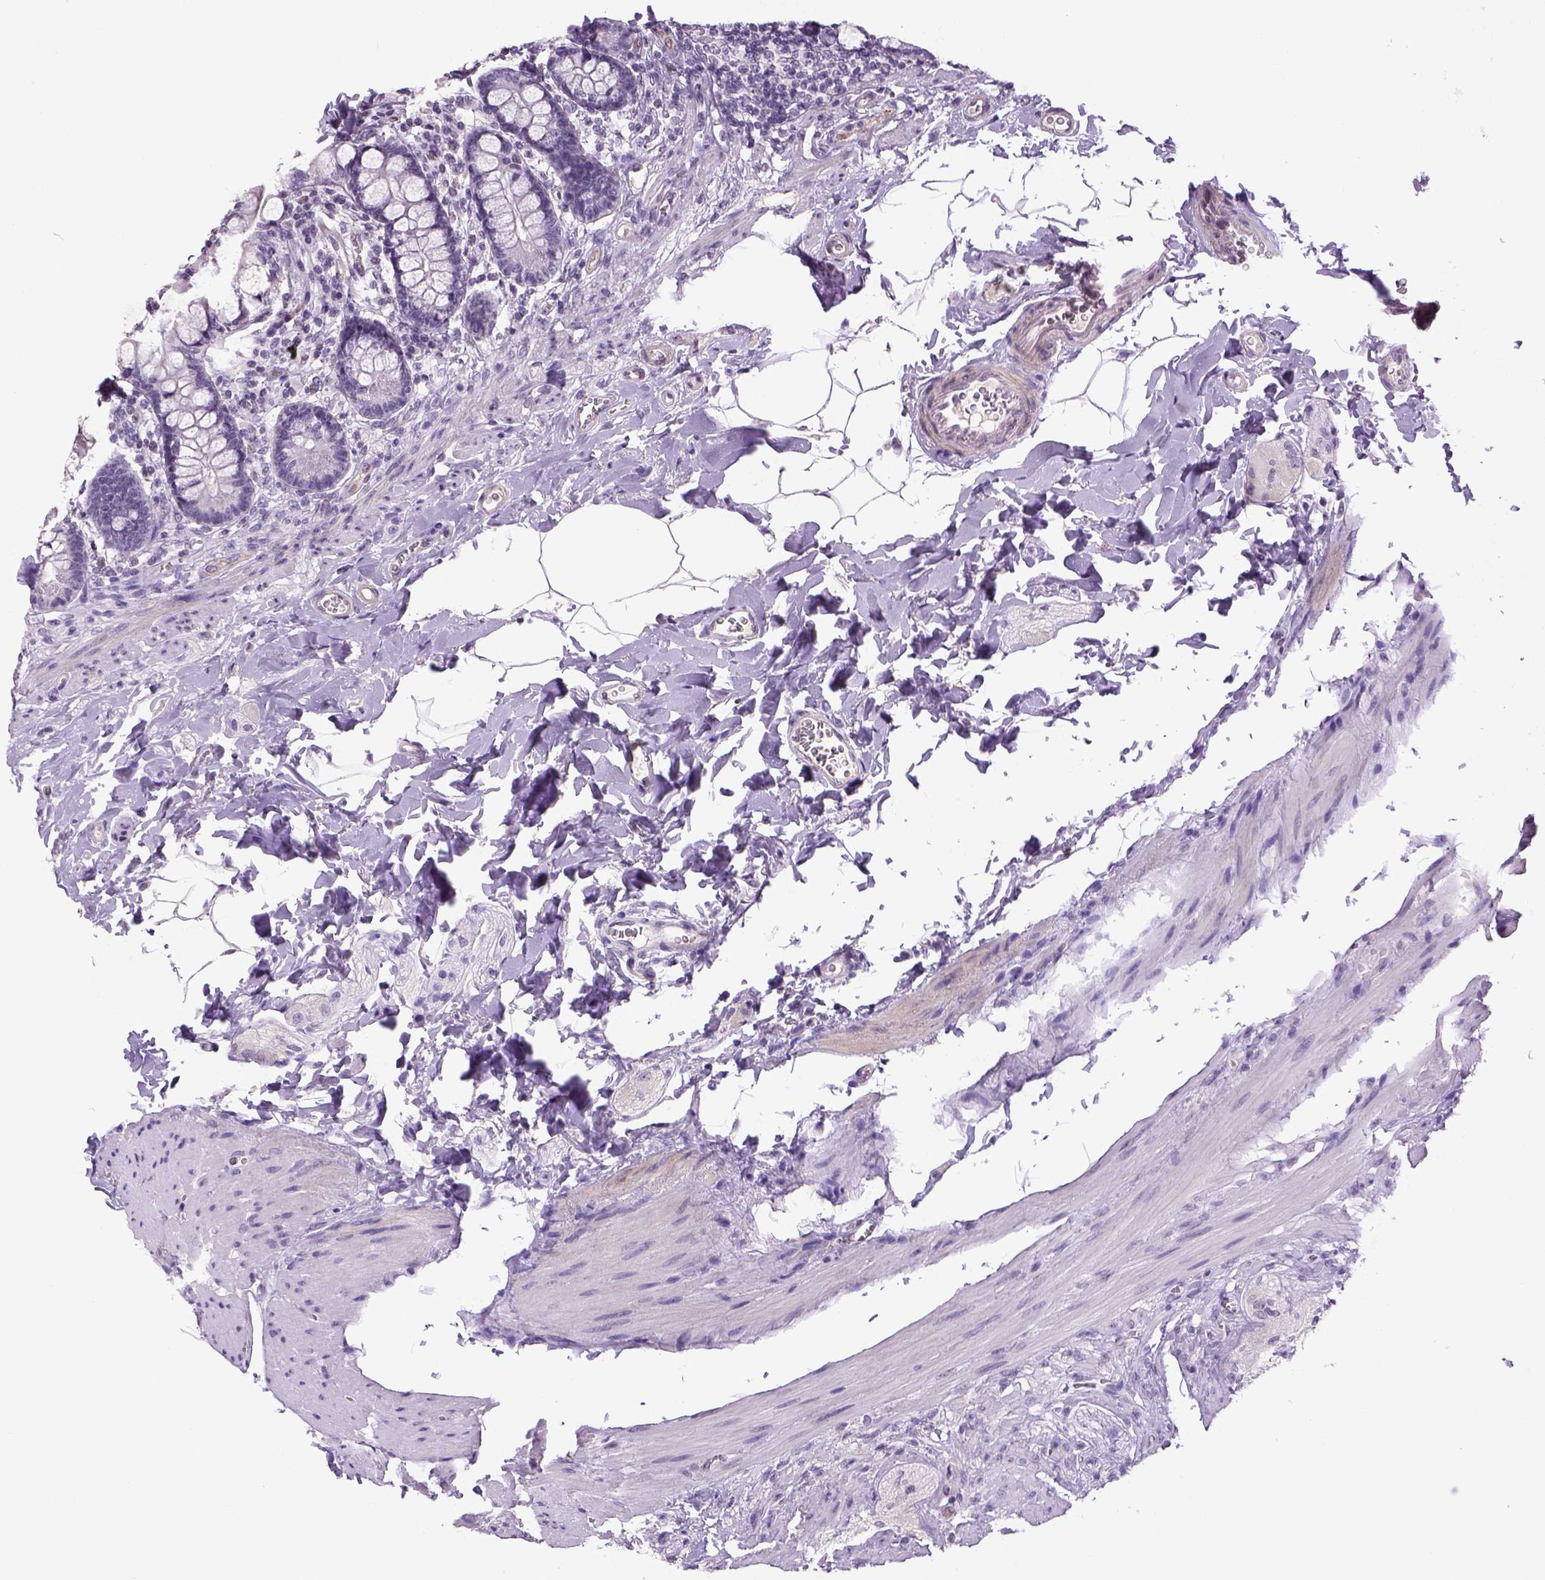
{"staining": {"intensity": "negative", "quantity": "none", "location": "none"}, "tissue": "small intestine", "cell_type": "Glandular cells", "image_type": "normal", "snomed": [{"axis": "morphology", "description": "Normal tissue, NOS"}, {"axis": "topography", "description": "Small intestine"}], "caption": "High power microscopy image of an immunohistochemistry (IHC) micrograph of benign small intestine, revealing no significant staining in glandular cells.", "gene": "PRRT1", "patient": {"sex": "female", "age": 56}}